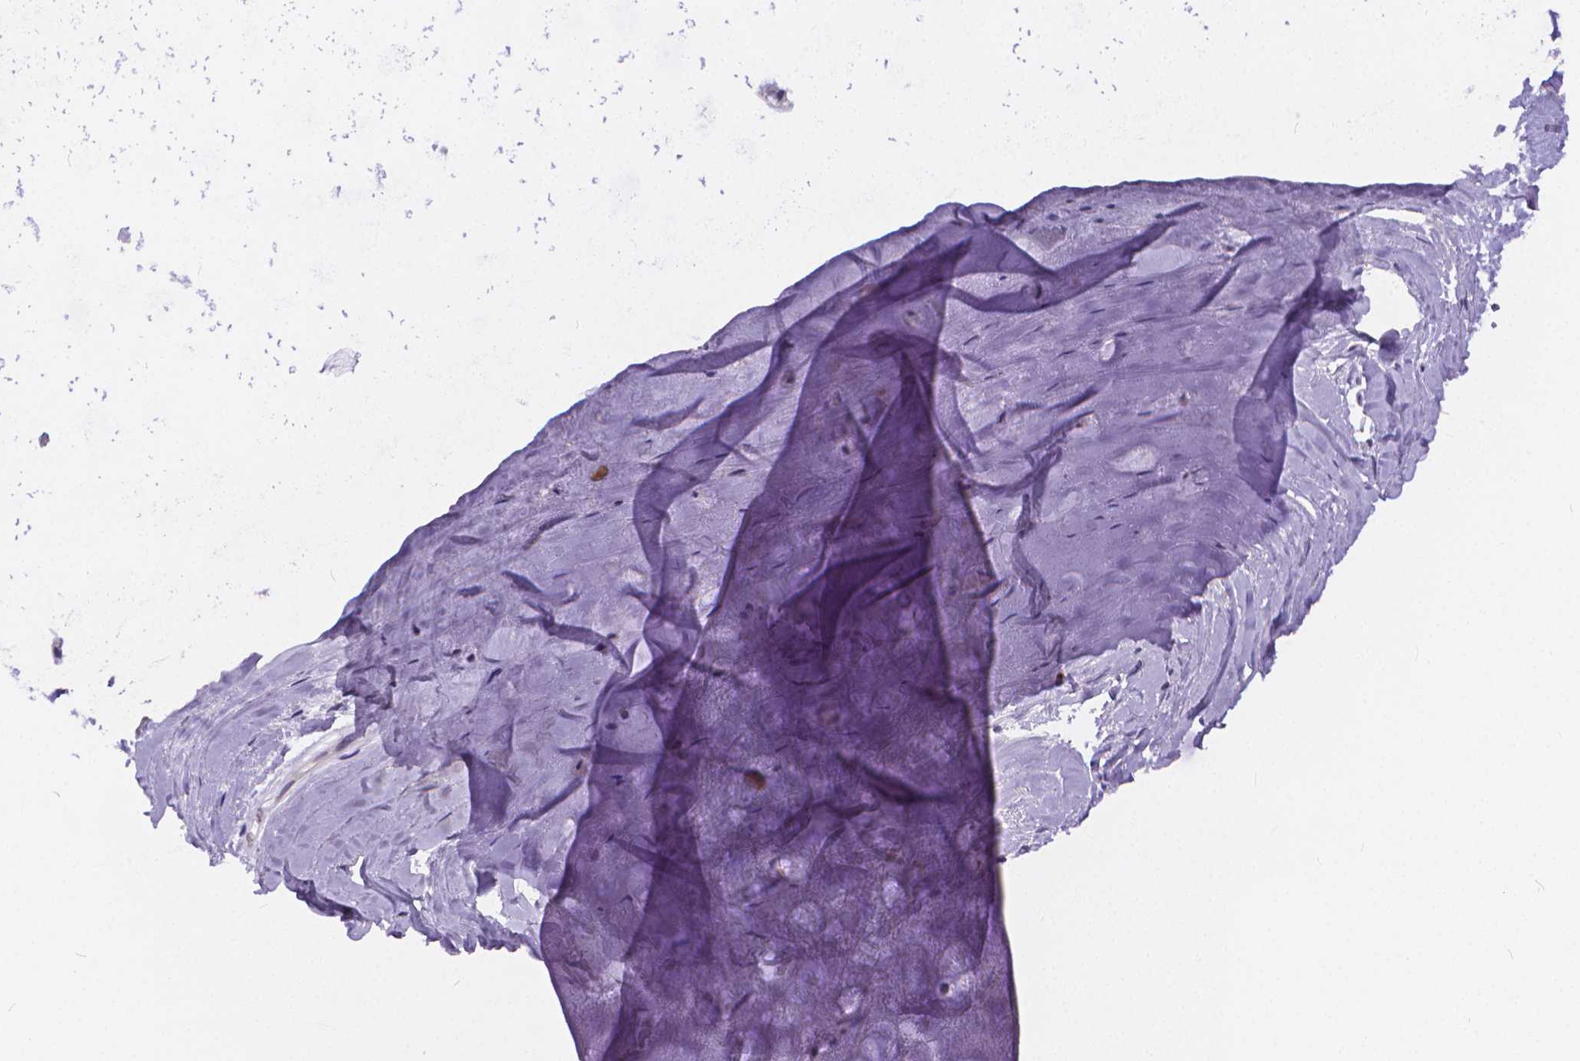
{"staining": {"intensity": "negative", "quantity": "none", "location": "none"}, "tissue": "adipose tissue", "cell_type": "Adipocytes", "image_type": "normal", "snomed": [{"axis": "morphology", "description": "Normal tissue, NOS"}, {"axis": "topography", "description": "Cartilage tissue"}], "caption": "Immunohistochemistry (IHC) histopathology image of unremarkable adipose tissue: adipose tissue stained with DAB (3,3'-diaminobenzidine) shows no significant protein positivity in adipocytes.", "gene": "GLRB", "patient": {"sex": "male", "age": 57}}